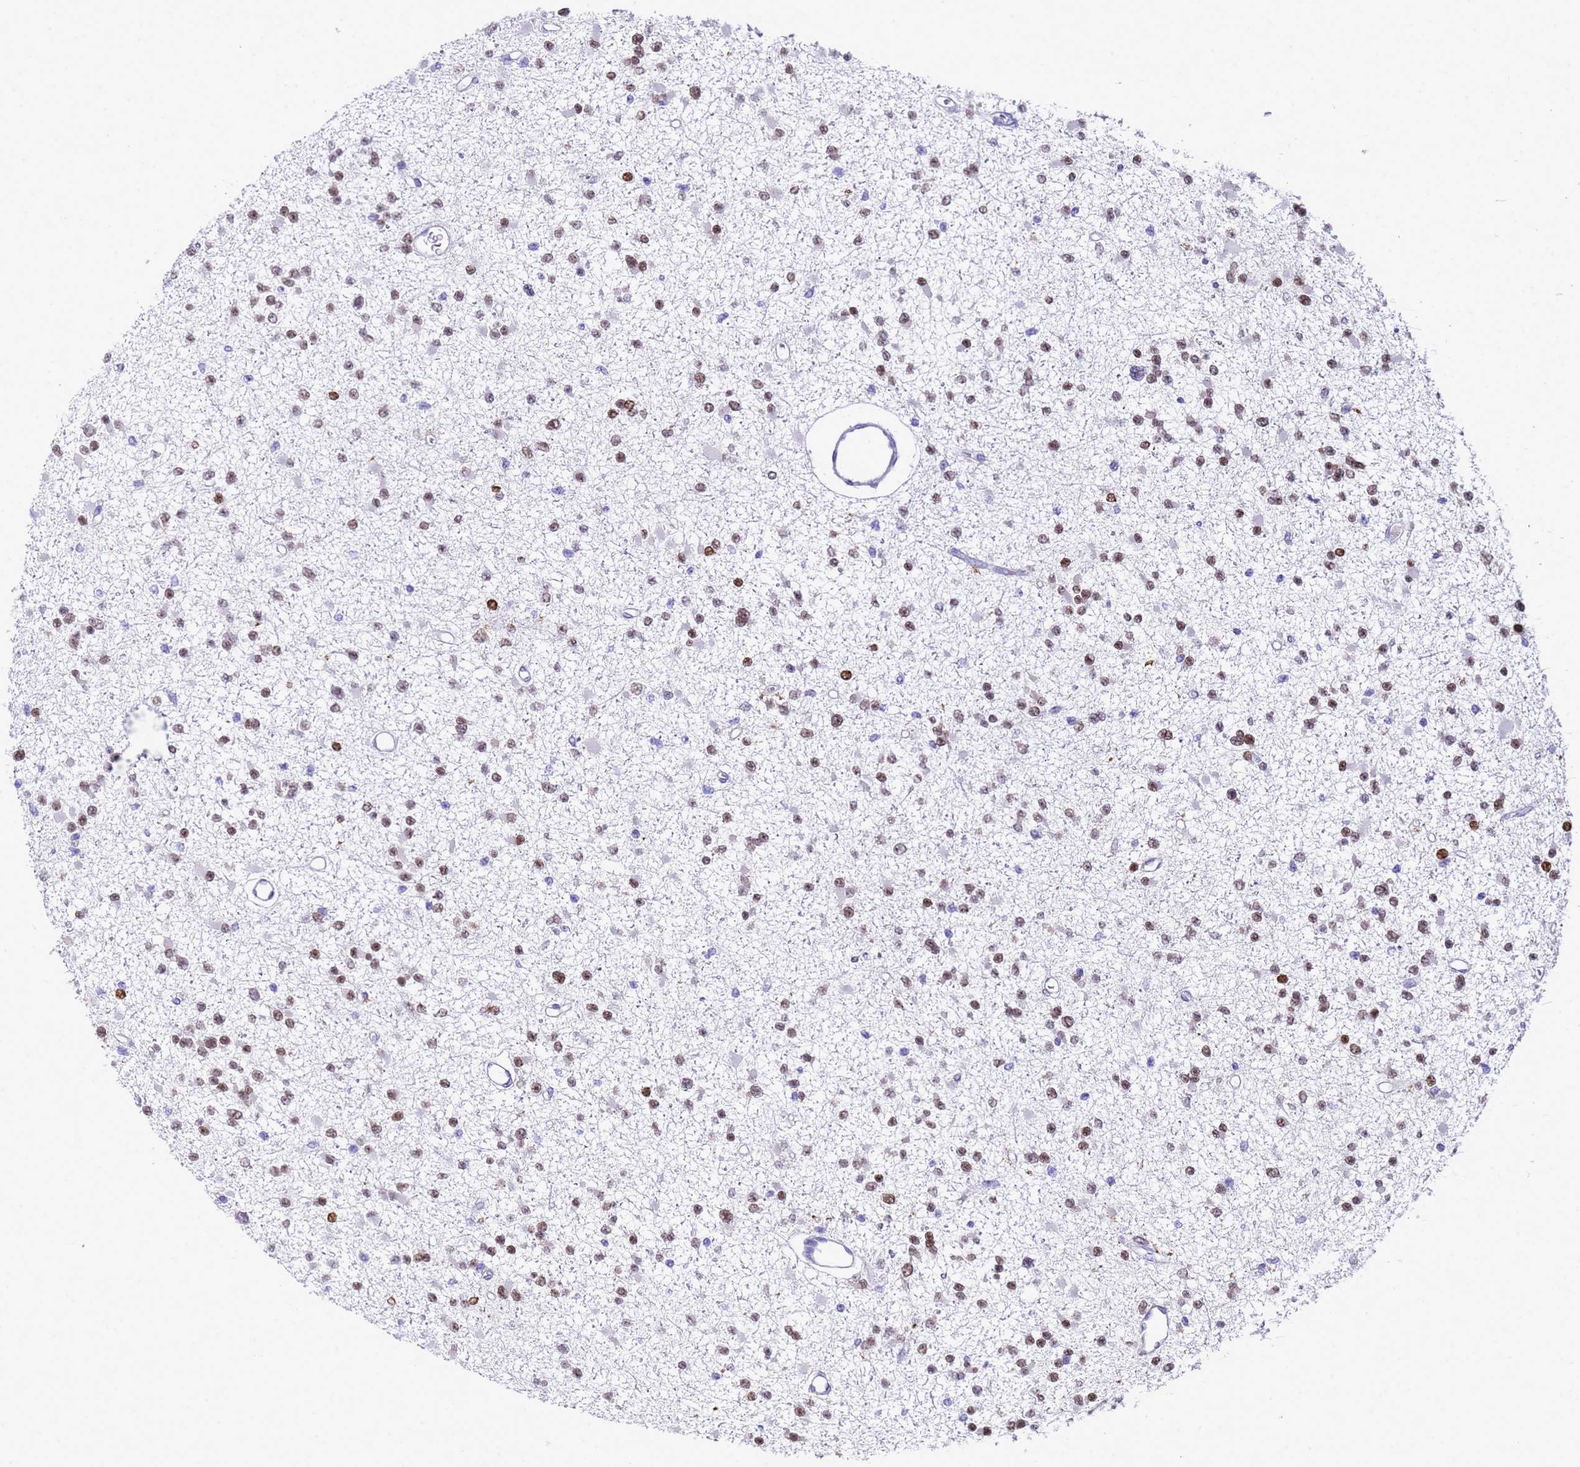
{"staining": {"intensity": "moderate", "quantity": ">75%", "location": "nuclear"}, "tissue": "glioma", "cell_type": "Tumor cells", "image_type": "cancer", "snomed": [{"axis": "morphology", "description": "Glioma, malignant, Low grade"}, {"axis": "topography", "description": "Brain"}], "caption": "Immunohistochemical staining of malignant low-grade glioma reveals medium levels of moderate nuclear expression in approximately >75% of tumor cells. (DAB (3,3'-diaminobenzidine) IHC with brightfield microscopy, high magnification).", "gene": "BCL7A", "patient": {"sex": "female", "age": 22}}